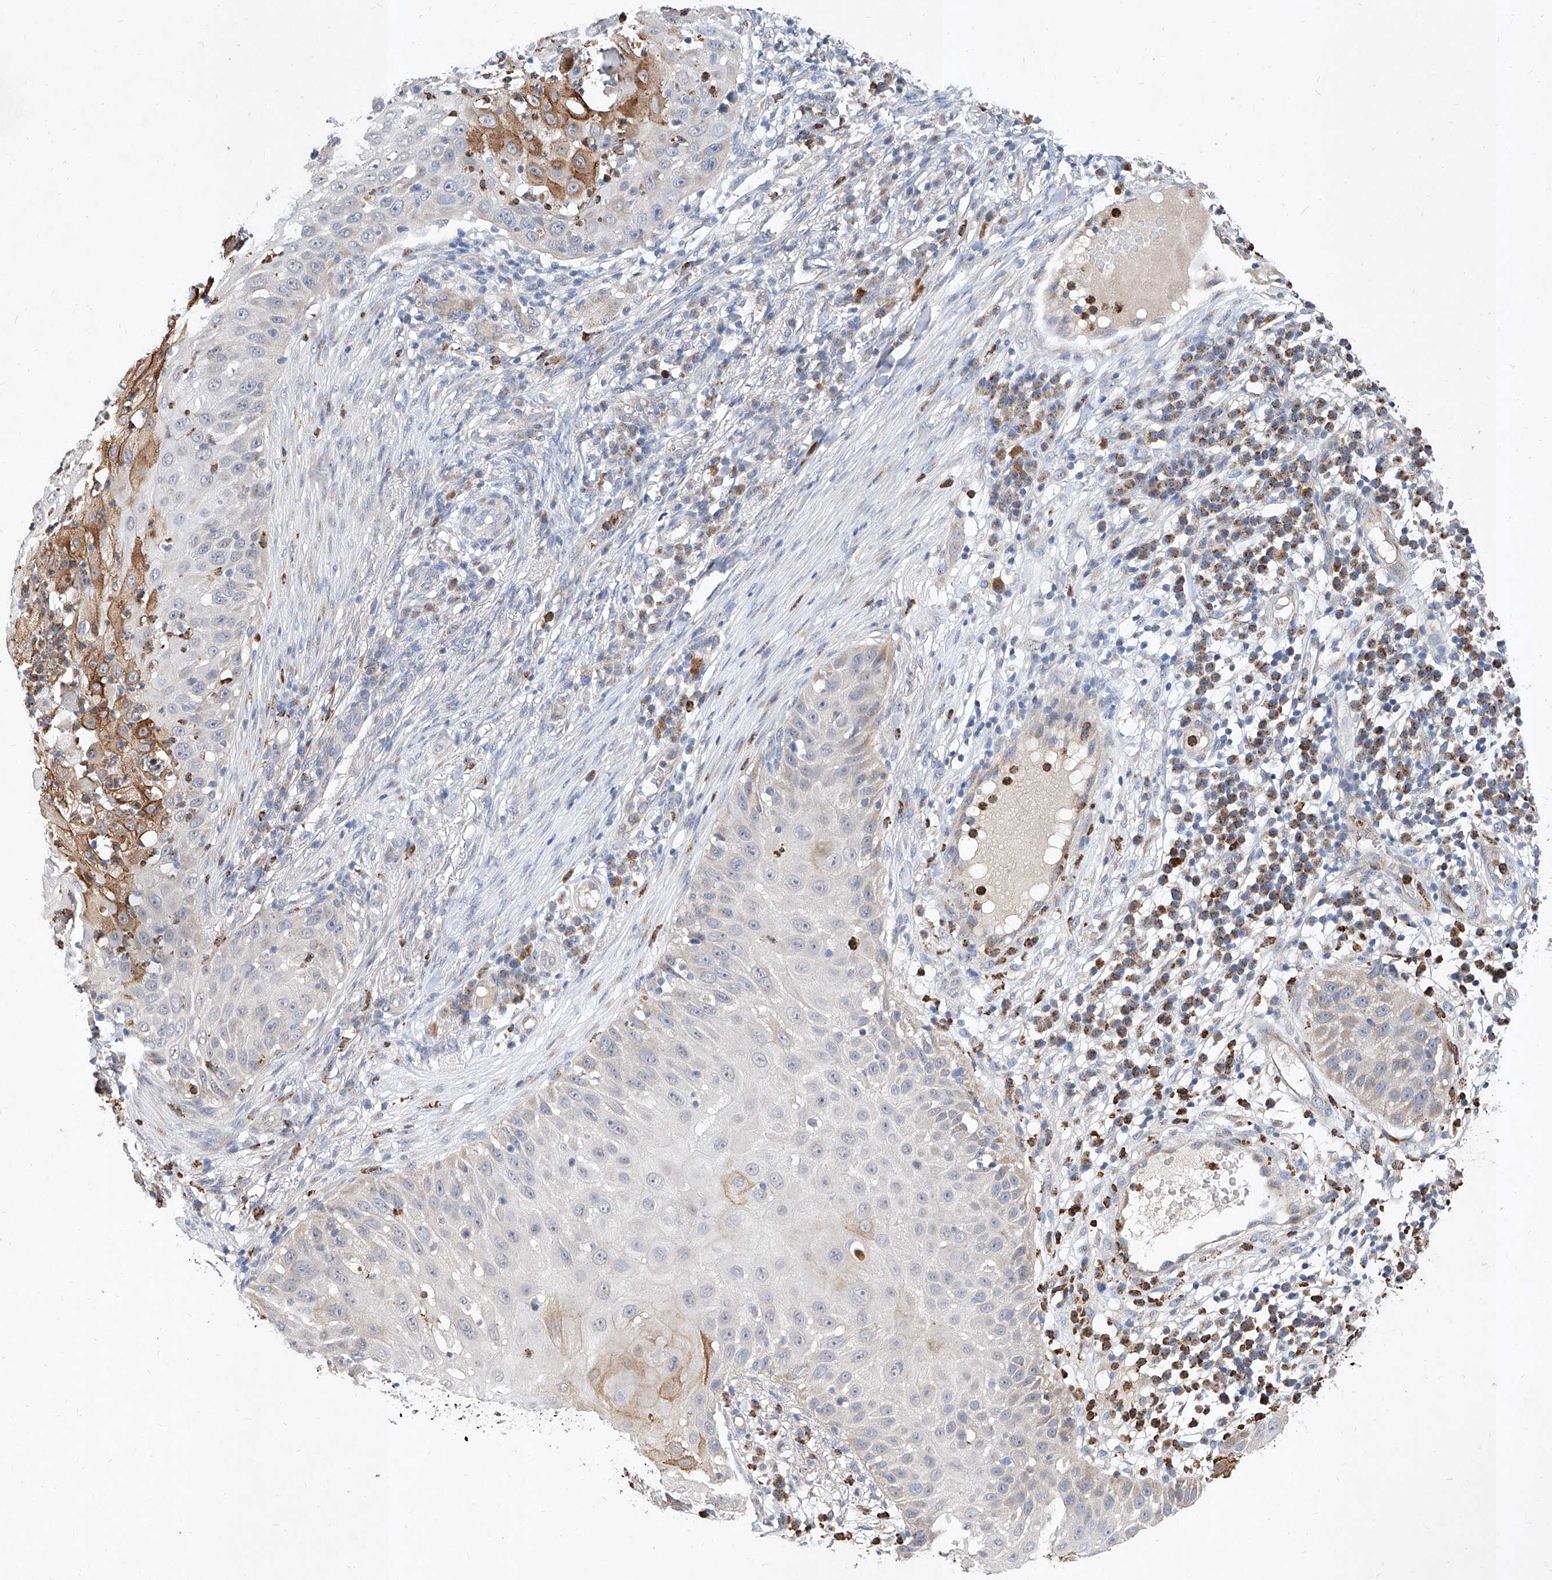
{"staining": {"intensity": "negative", "quantity": "none", "location": "none"}, "tissue": "skin cancer", "cell_type": "Tumor cells", "image_type": "cancer", "snomed": [{"axis": "morphology", "description": "Squamous cell carcinoma, NOS"}, {"axis": "topography", "description": "Skin"}], "caption": "Immunohistochemical staining of human skin cancer reveals no significant staining in tumor cells.", "gene": "MFSD4B", "patient": {"sex": "female", "age": 44}}